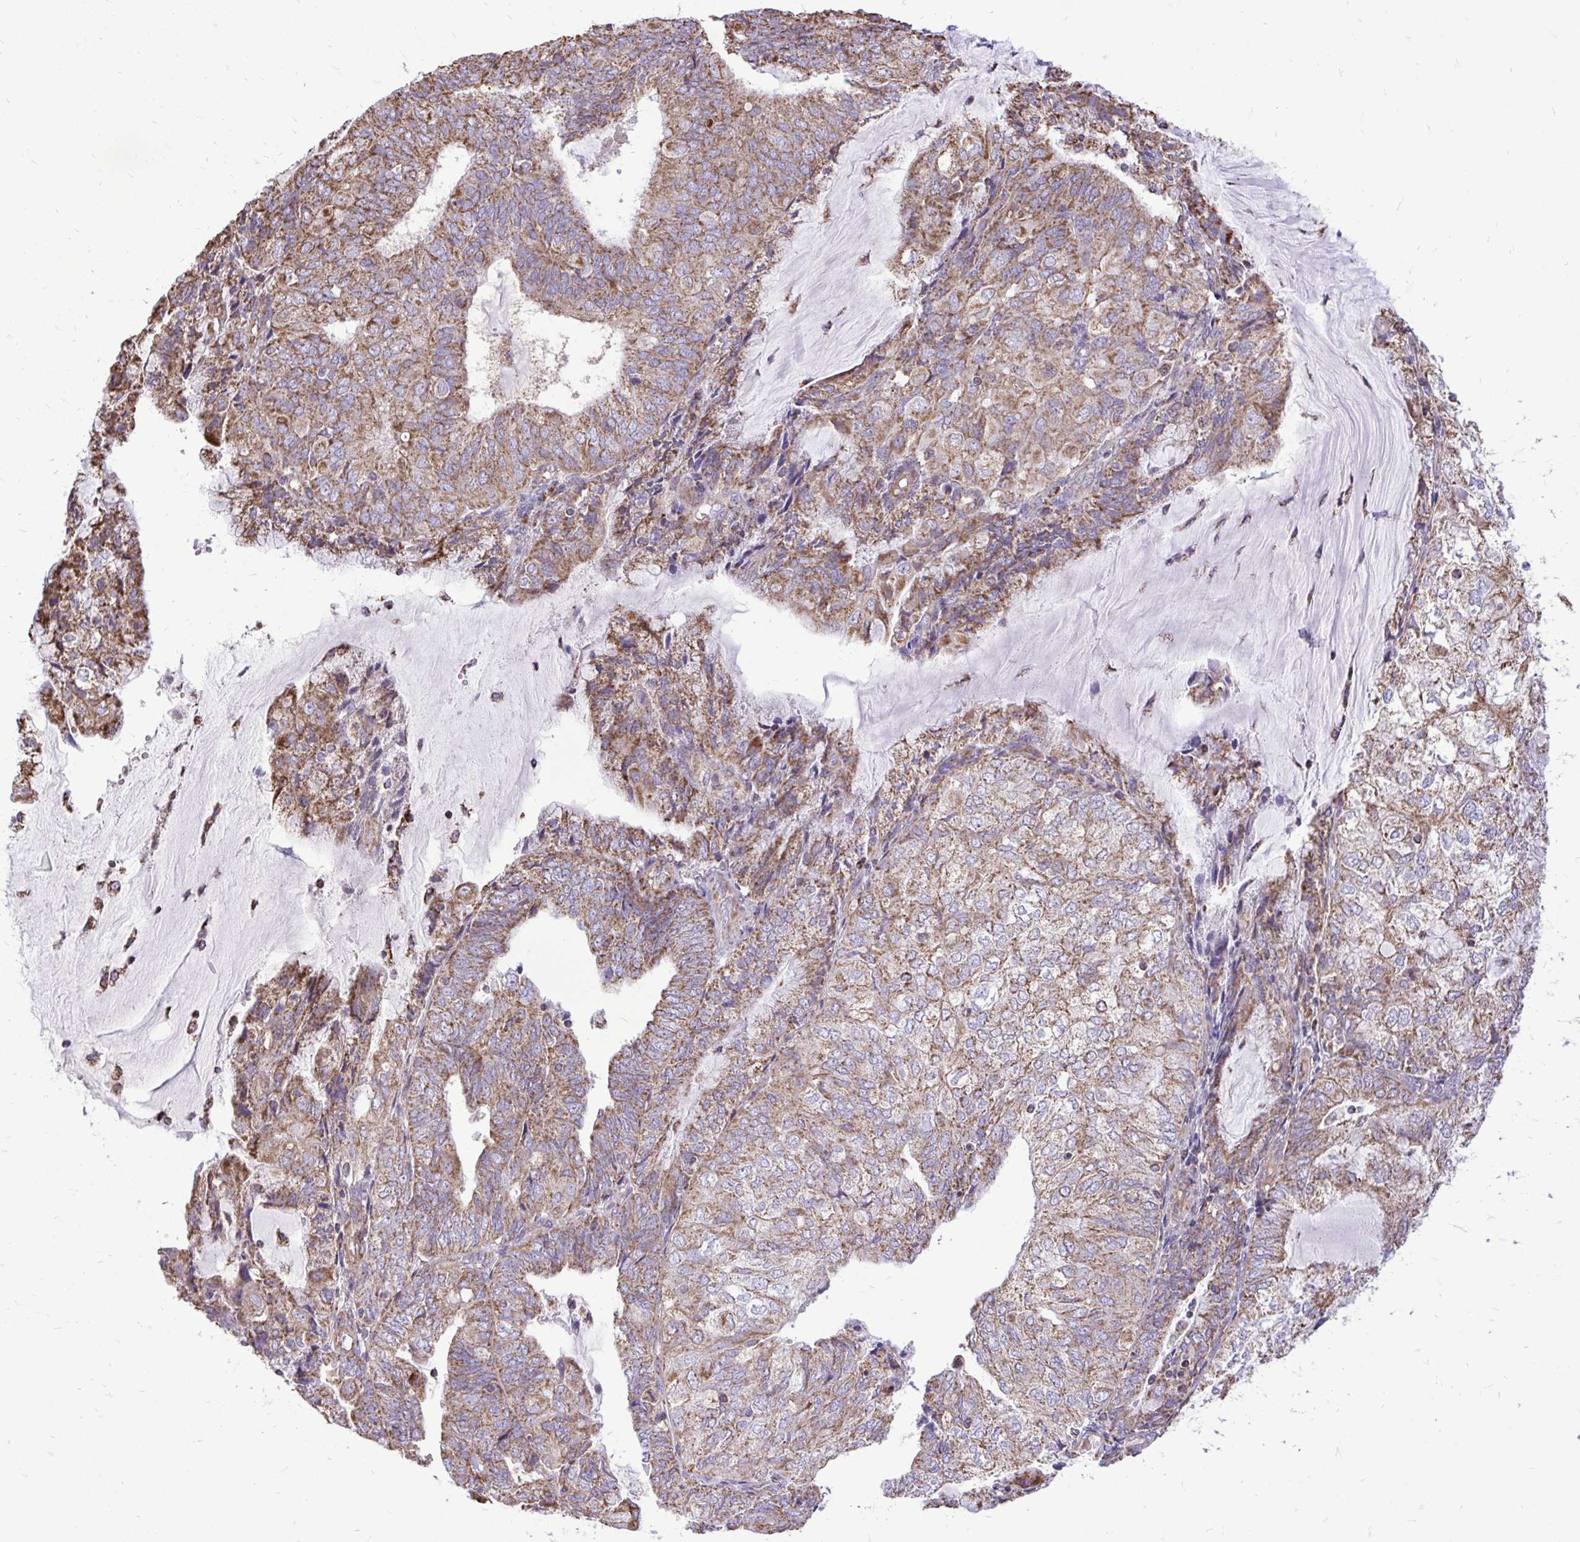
{"staining": {"intensity": "moderate", "quantity": ">75%", "location": "cytoplasmic/membranous"}, "tissue": "endometrial cancer", "cell_type": "Tumor cells", "image_type": "cancer", "snomed": [{"axis": "morphology", "description": "Adenocarcinoma, NOS"}, {"axis": "topography", "description": "Endometrium"}], "caption": "High-magnification brightfield microscopy of endometrial cancer (adenocarcinoma) stained with DAB (brown) and counterstained with hematoxylin (blue). tumor cells exhibit moderate cytoplasmic/membranous staining is identified in about>75% of cells.", "gene": "UBE2C", "patient": {"sex": "female", "age": 81}}